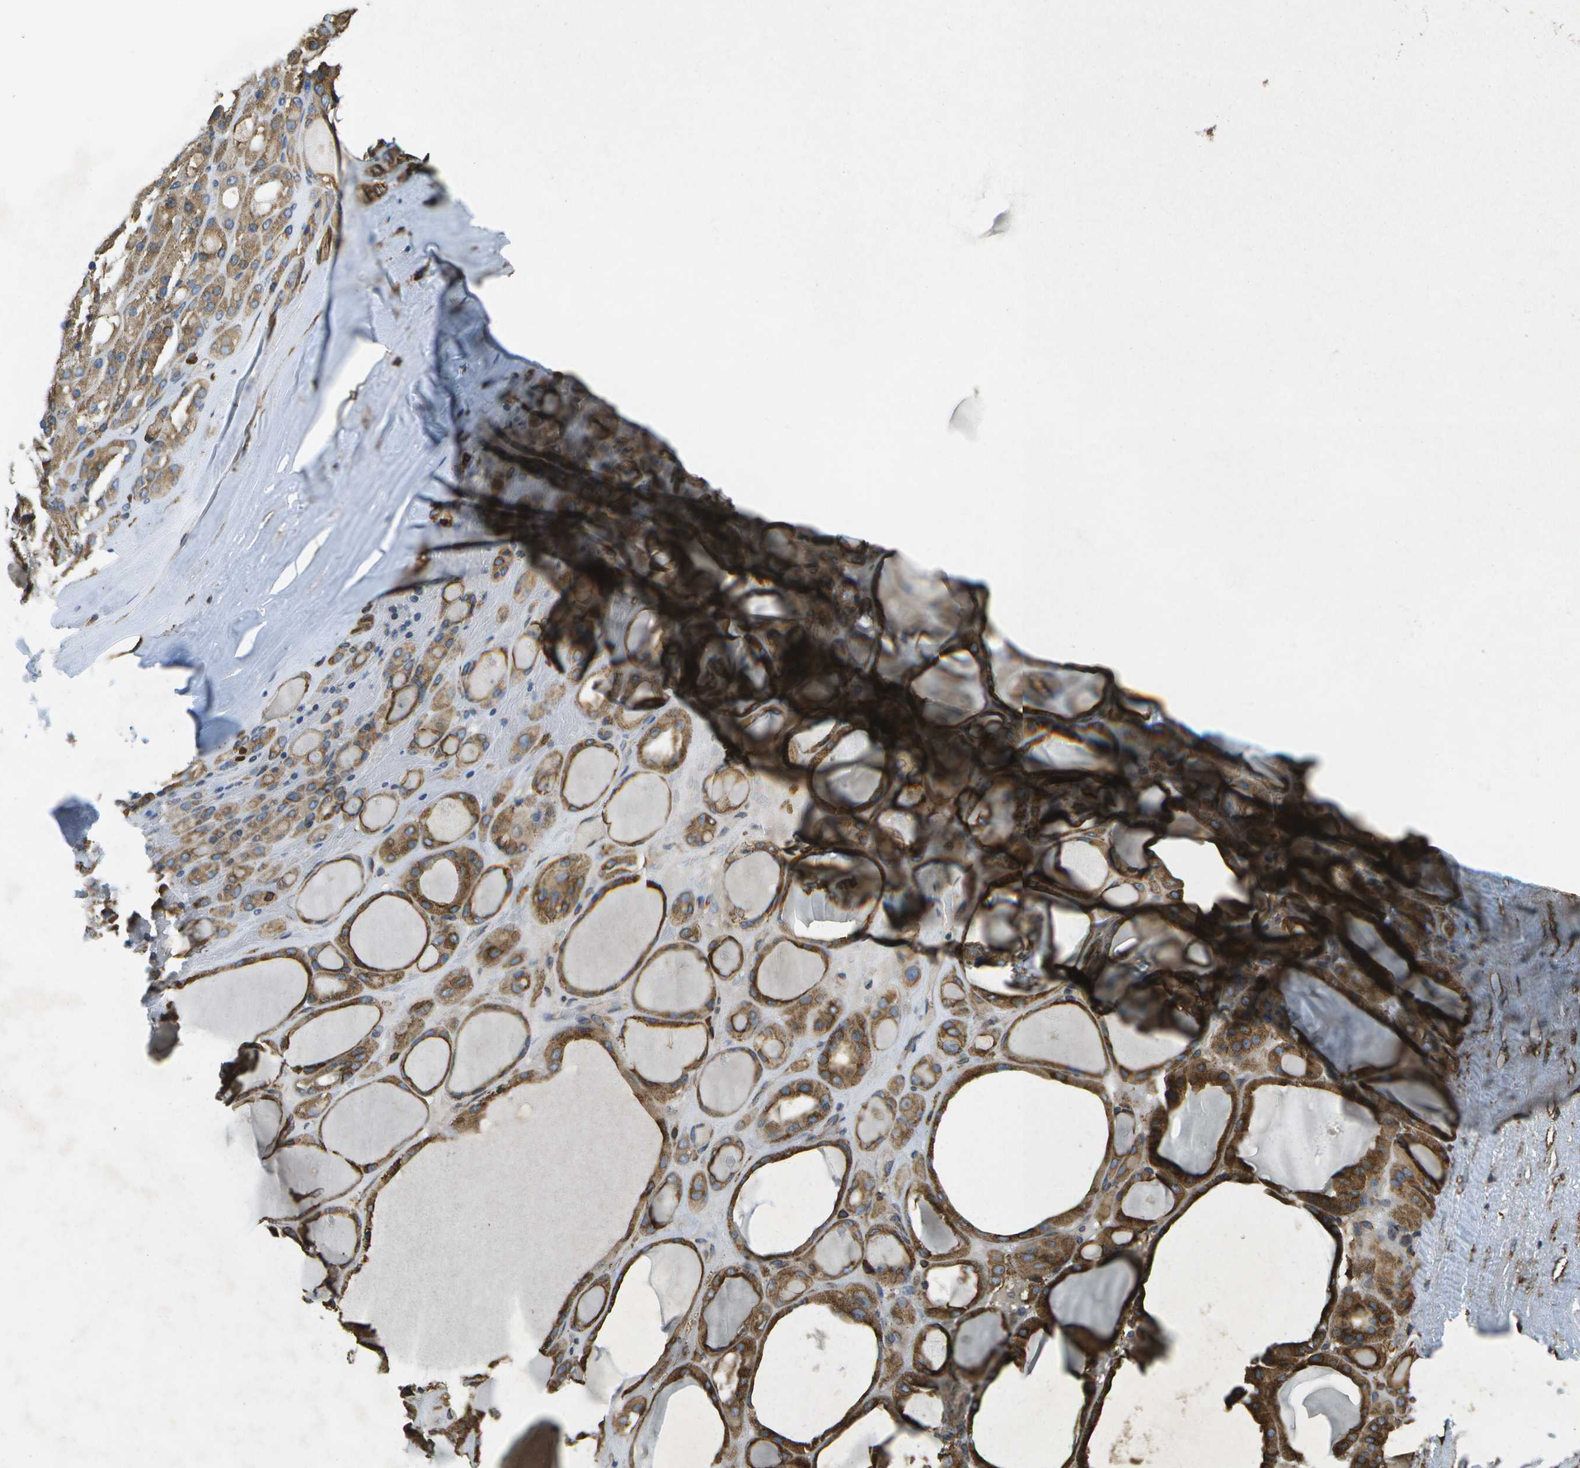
{"staining": {"intensity": "strong", "quantity": ">75%", "location": "cytoplasmic/membranous"}, "tissue": "thyroid gland", "cell_type": "Glandular cells", "image_type": "normal", "snomed": [{"axis": "morphology", "description": "Normal tissue, NOS"}, {"axis": "morphology", "description": "Carcinoma, NOS"}, {"axis": "topography", "description": "Thyroid gland"}], "caption": "IHC (DAB) staining of normal thyroid gland displays strong cytoplasmic/membranous protein staining in approximately >75% of glandular cells.", "gene": "PDIA4", "patient": {"sex": "female", "age": 86}}